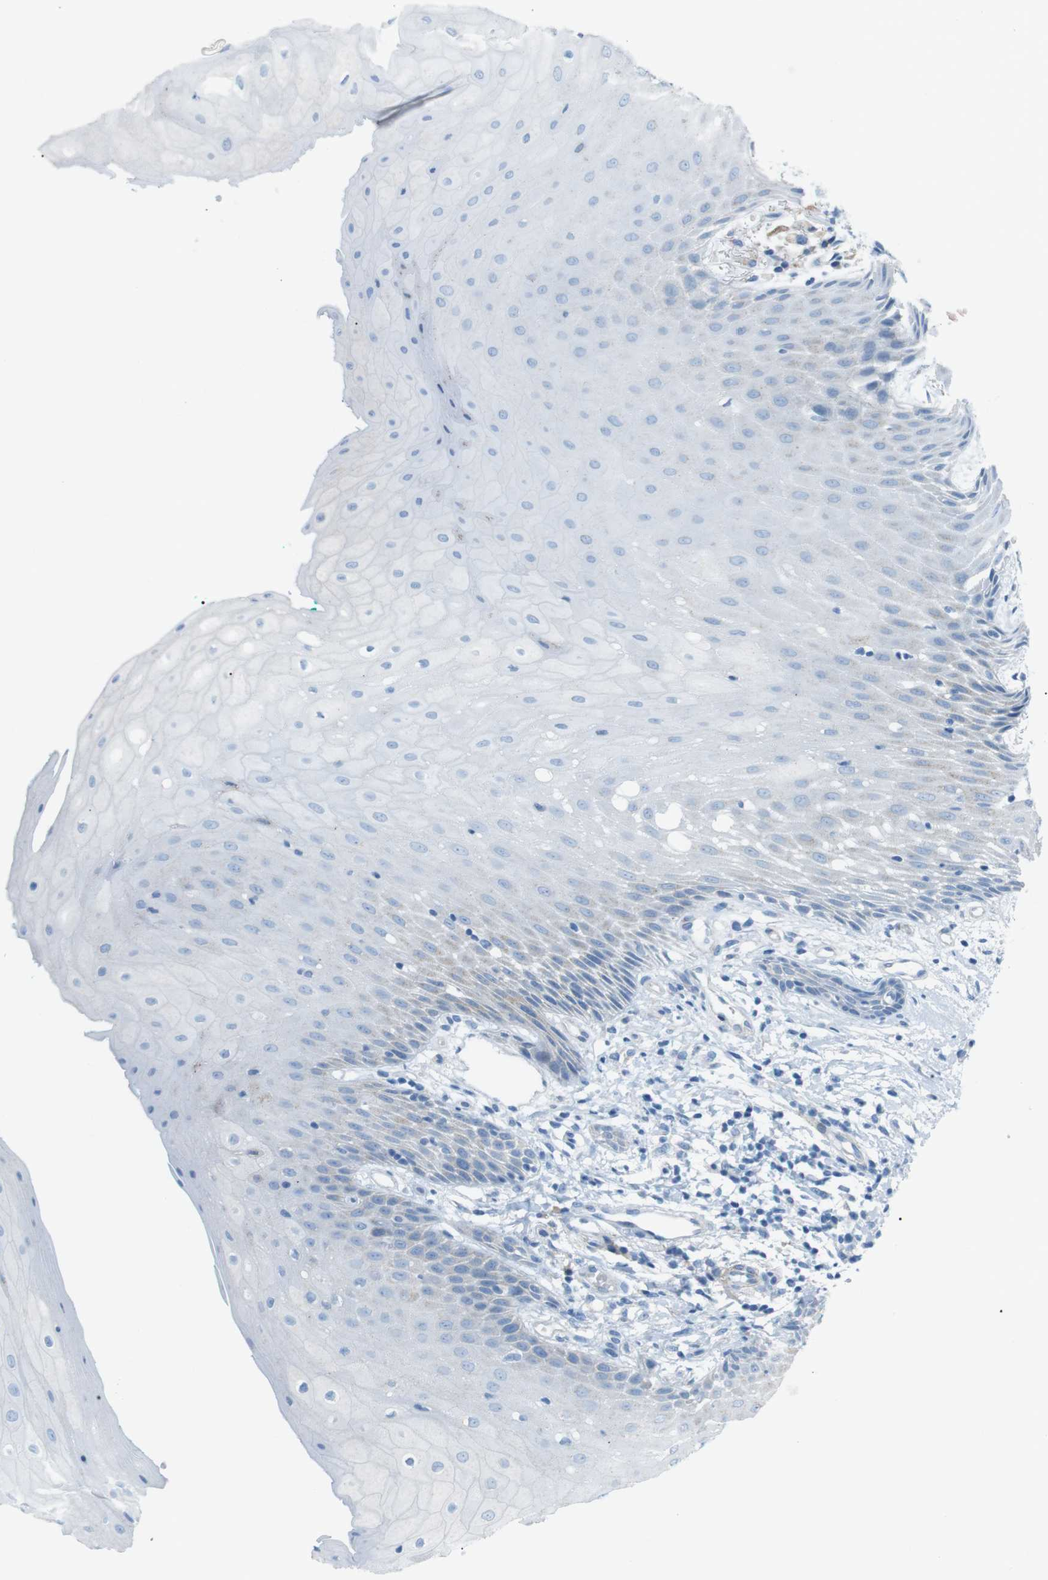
{"staining": {"intensity": "negative", "quantity": "none", "location": "none"}, "tissue": "oral mucosa", "cell_type": "Squamous epithelial cells", "image_type": "normal", "snomed": [{"axis": "morphology", "description": "Normal tissue, NOS"}, {"axis": "morphology", "description": "Squamous cell carcinoma, NOS"}, {"axis": "topography", "description": "Oral tissue"}, {"axis": "topography", "description": "Salivary gland"}, {"axis": "topography", "description": "Head-Neck"}], "caption": "This is a micrograph of immunohistochemistry (IHC) staining of unremarkable oral mucosa, which shows no positivity in squamous epithelial cells. Brightfield microscopy of immunohistochemistry (IHC) stained with DAB (3,3'-diaminobenzidine) (brown) and hematoxylin (blue), captured at high magnification.", "gene": "VAMP1", "patient": {"sex": "female", "age": 62}}